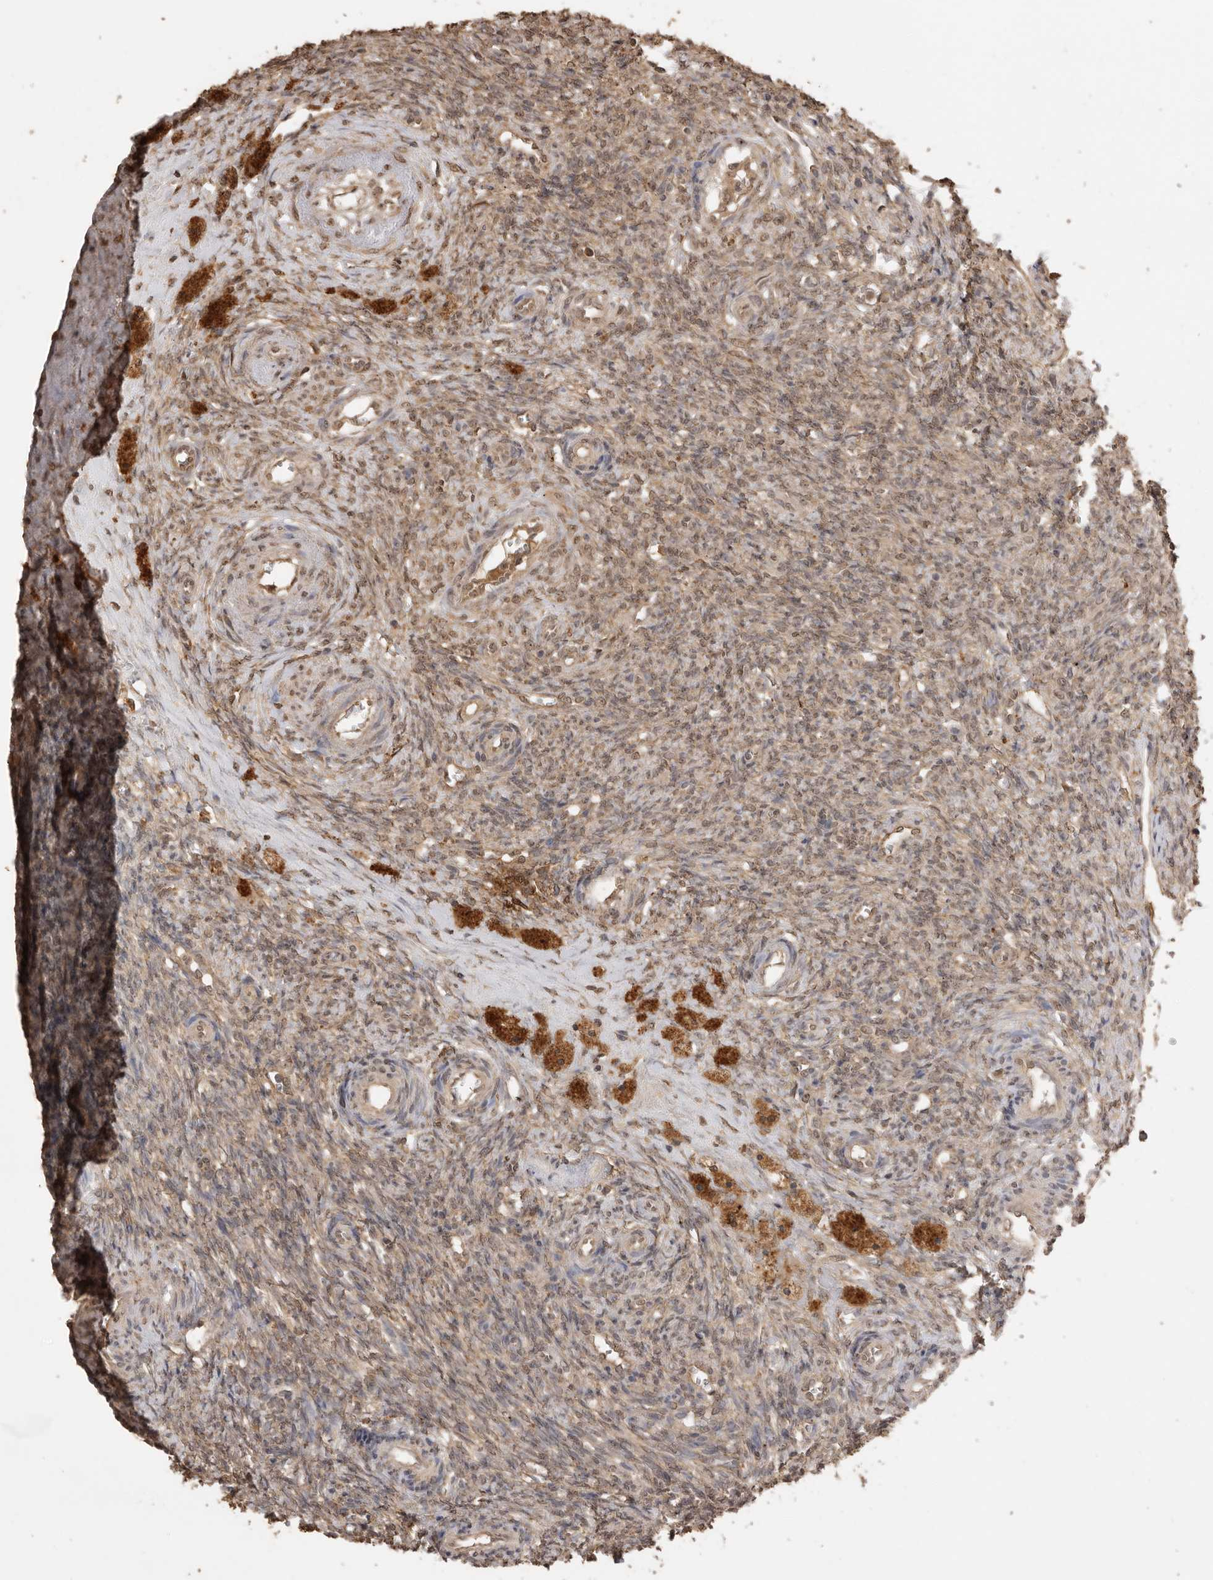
{"staining": {"intensity": "strong", "quantity": ">75%", "location": "cytoplasmic/membranous"}, "tissue": "ovary", "cell_type": "Follicle cells", "image_type": "normal", "snomed": [{"axis": "morphology", "description": "Normal tissue, NOS"}, {"axis": "topography", "description": "Ovary"}], "caption": "High-power microscopy captured an IHC photomicrograph of unremarkable ovary, revealing strong cytoplasmic/membranous positivity in about >75% of follicle cells.", "gene": "JAG2", "patient": {"sex": "female", "age": 41}}